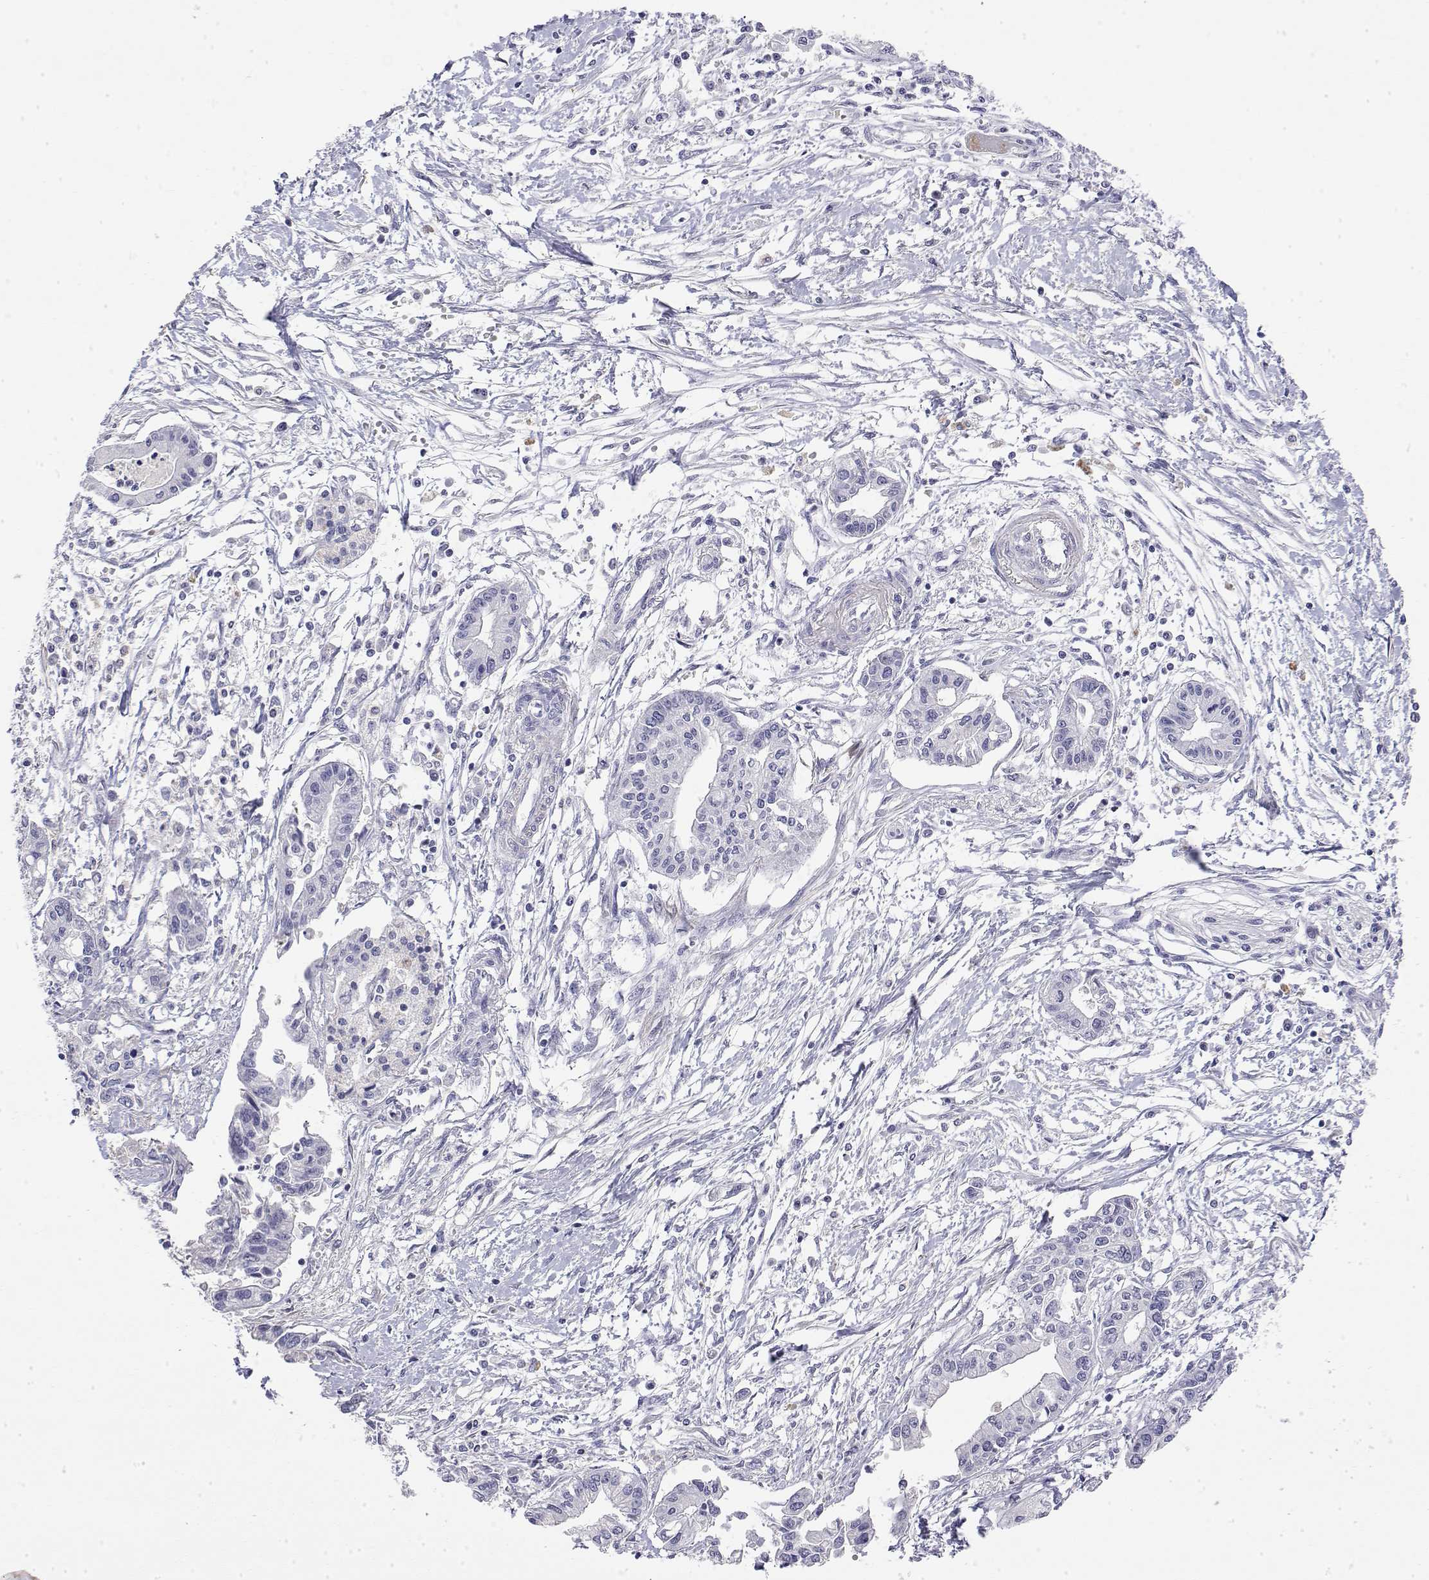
{"staining": {"intensity": "negative", "quantity": "none", "location": "none"}, "tissue": "pancreatic cancer", "cell_type": "Tumor cells", "image_type": "cancer", "snomed": [{"axis": "morphology", "description": "Adenocarcinoma, NOS"}, {"axis": "topography", "description": "Pancreas"}], "caption": "A high-resolution micrograph shows immunohistochemistry (IHC) staining of pancreatic cancer (adenocarcinoma), which reveals no significant expression in tumor cells.", "gene": "GGACT", "patient": {"sex": "male", "age": 60}}